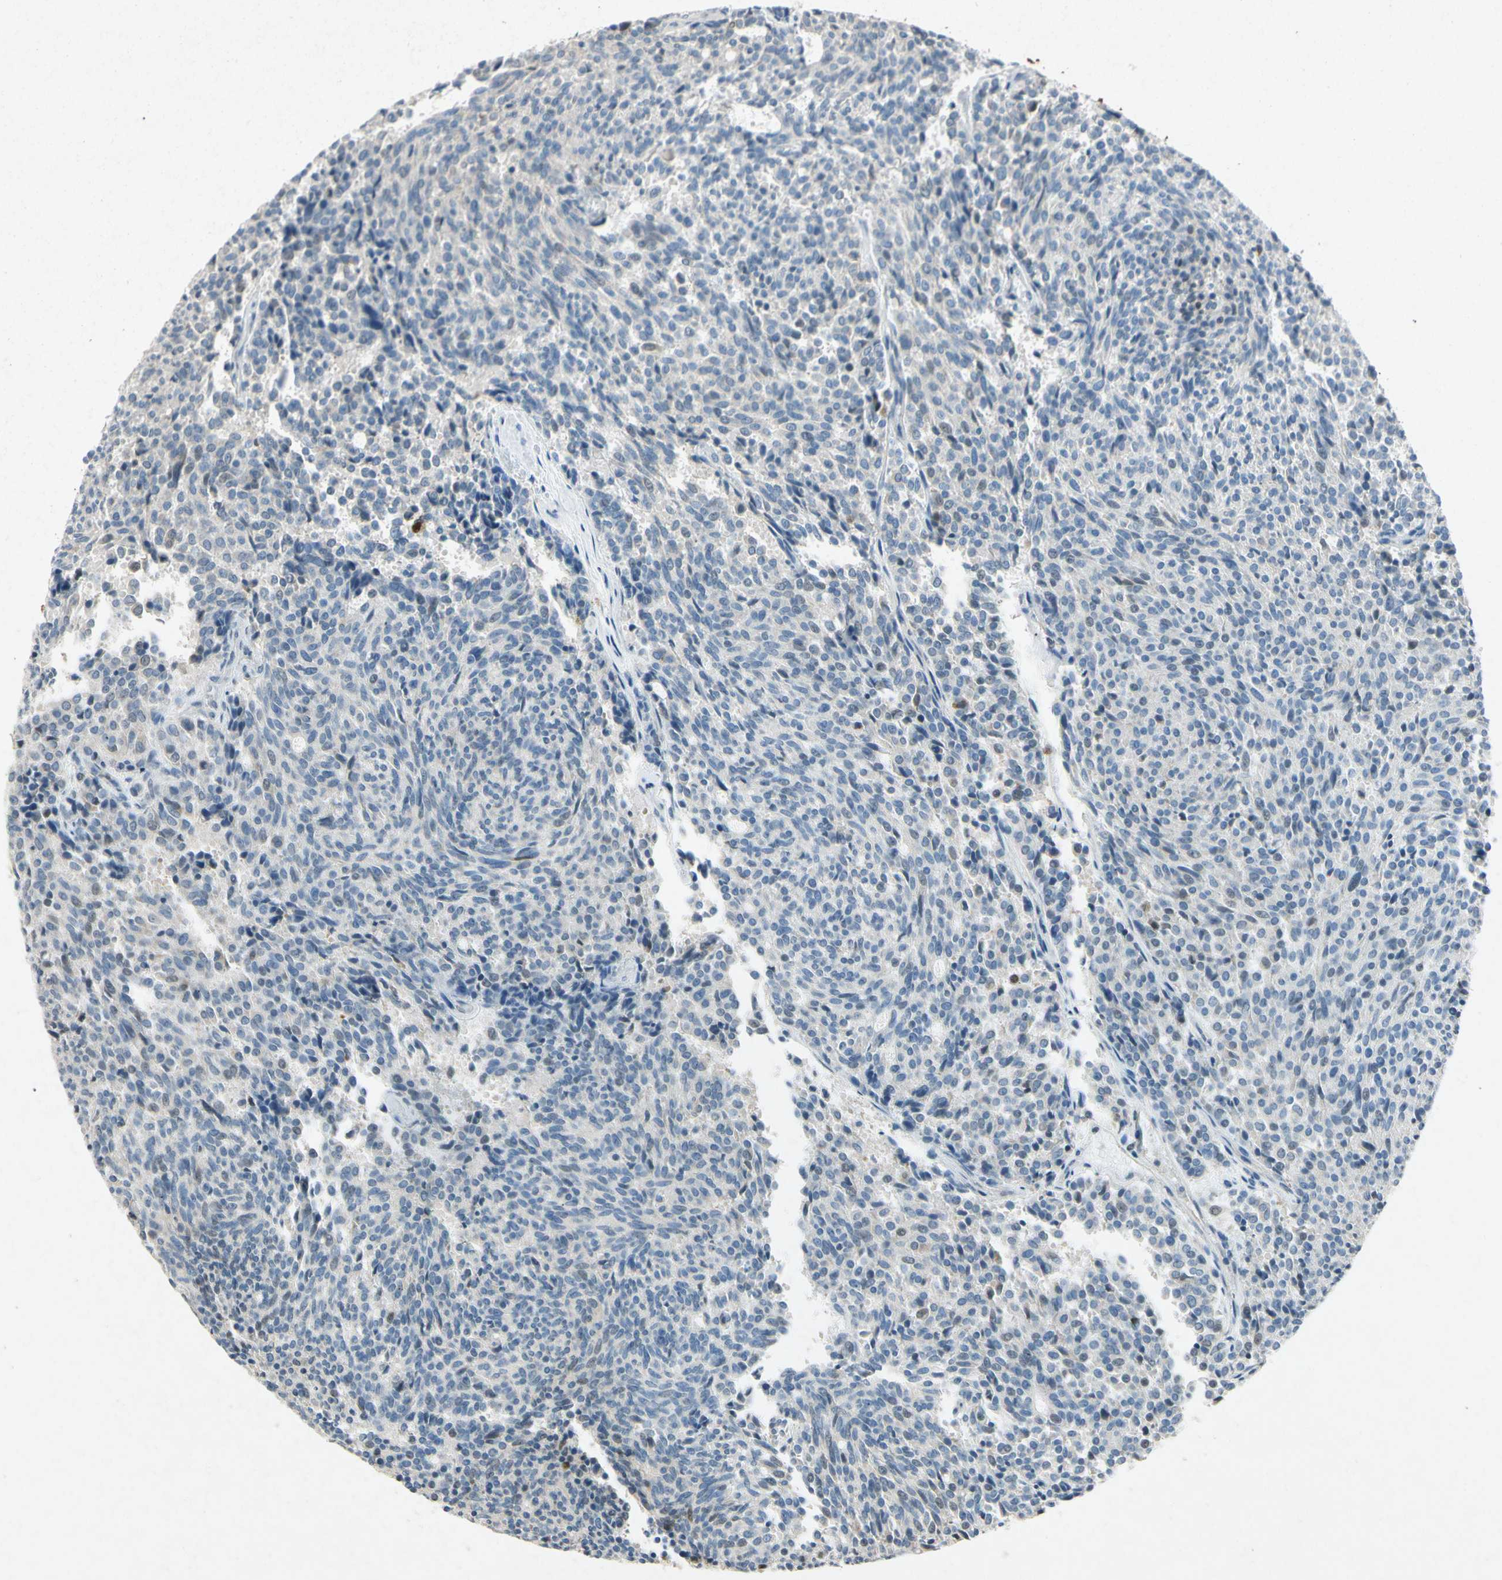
{"staining": {"intensity": "negative", "quantity": "none", "location": "none"}, "tissue": "carcinoid", "cell_type": "Tumor cells", "image_type": "cancer", "snomed": [{"axis": "morphology", "description": "Carcinoid, malignant, NOS"}, {"axis": "topography", "description": "Pancreas"}], "caption": "Carcinoid was stained to show a protein in brown. There is no significant staining in tumor cells. (DAB (3,3'-diaminobenzidine) immunohistochemistry (IHC), high magnification).", "gene": "HSPA1B", "patient": {"sex": "female", "age": 54}}